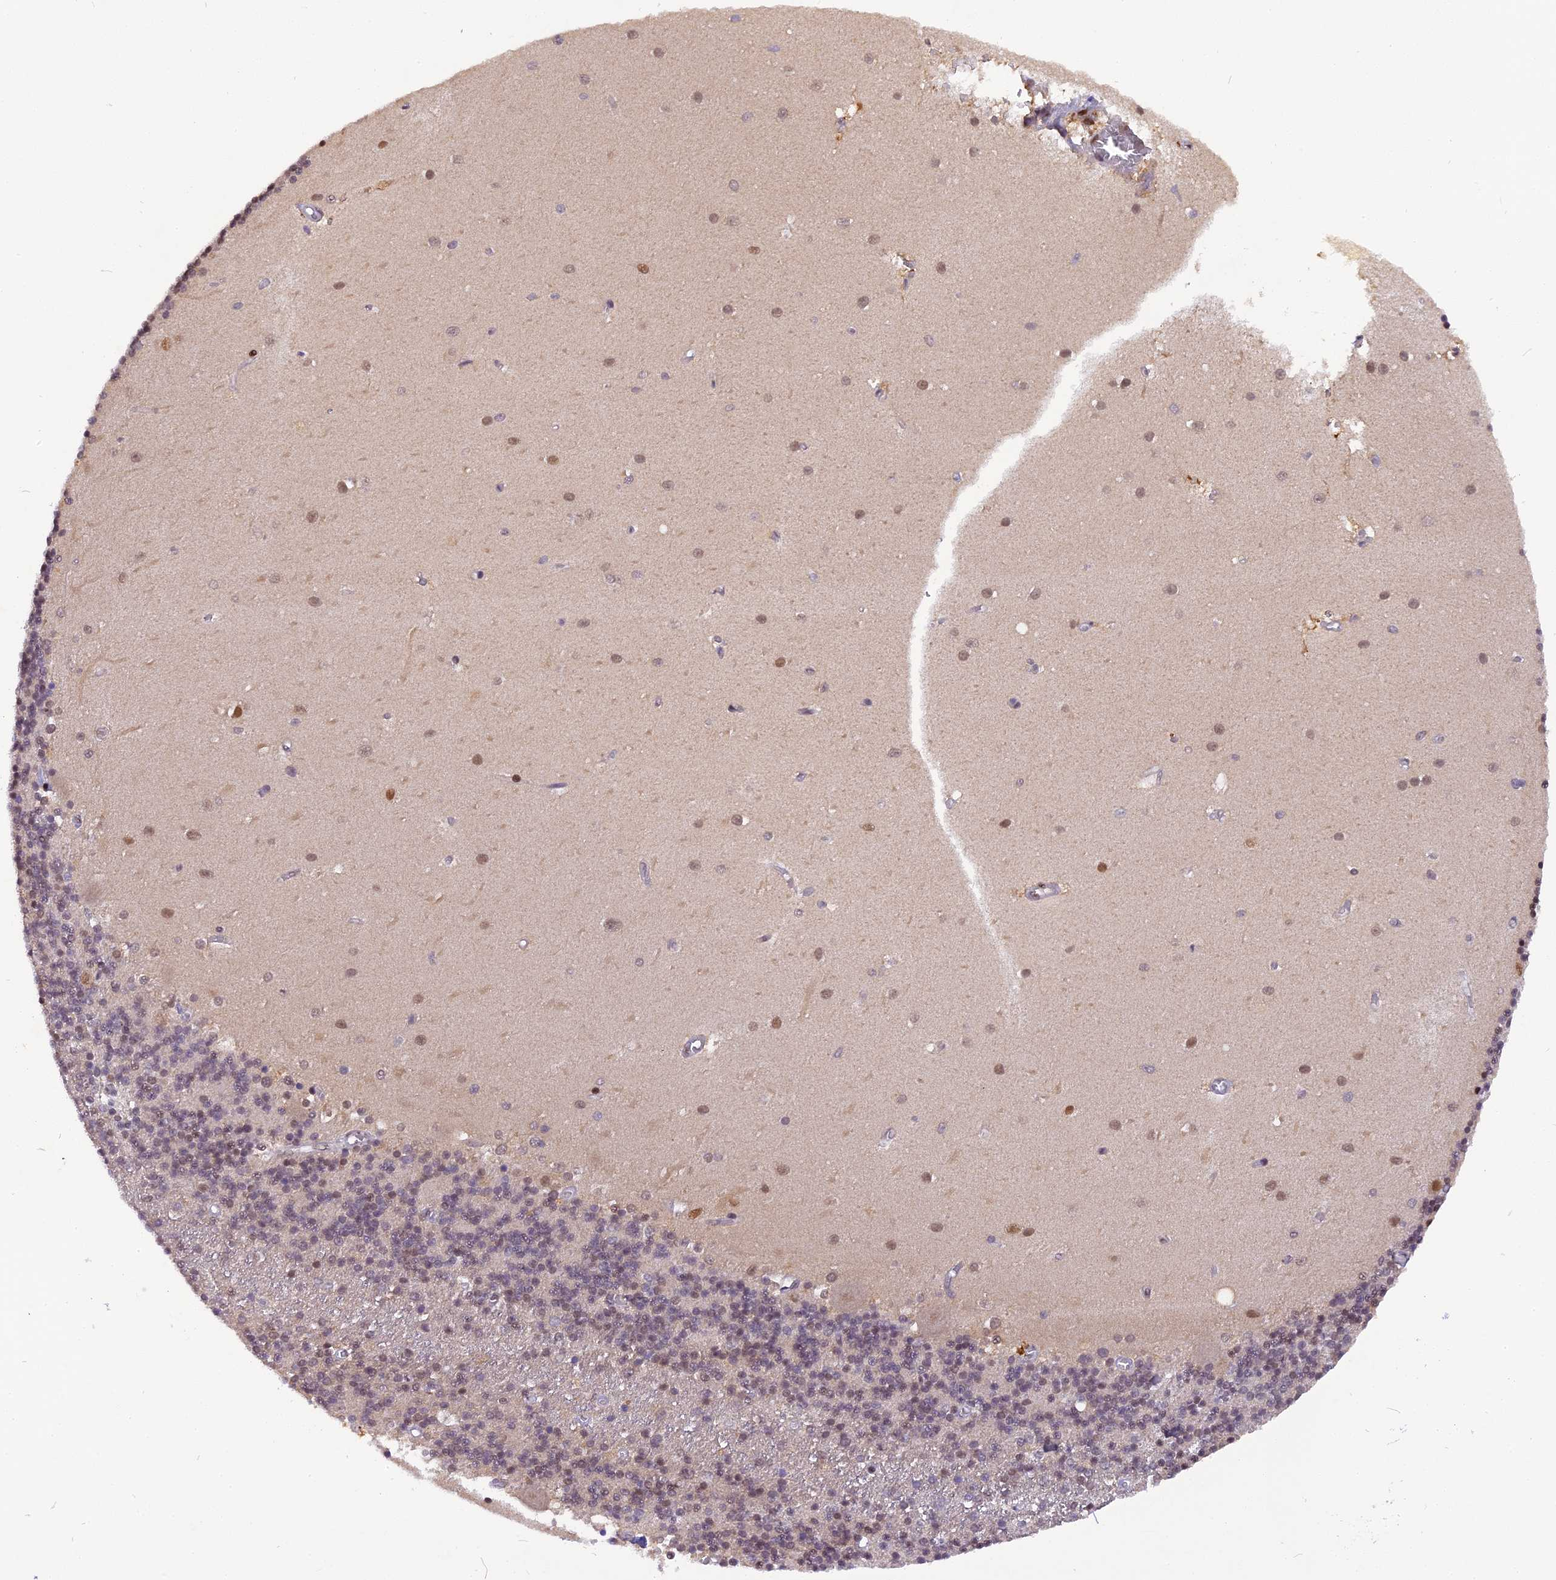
{"staining": {"intensity": "weak", "quantity": "25%-75%", "location": "nuclear"}, "tissue": "cerebellum", "cell_type": "Cells in granular layer", "image_type": "normal", "snomed": [{"axis": "morphology", "description": "Normal tissue, NOS"}, {"axis": "topography", "description": "Cerebellum"}], "caption": "Immunohistochemistry of benign human cerebellum reveals low levels of weak nuclear staining in approximately 25%-75% of cells in granular layer. The protein of interest is shown in brown color, while the nuclei are stained blue.", "gene": "RABGGTA", "patient": {"sex": "male", "age": 54}}